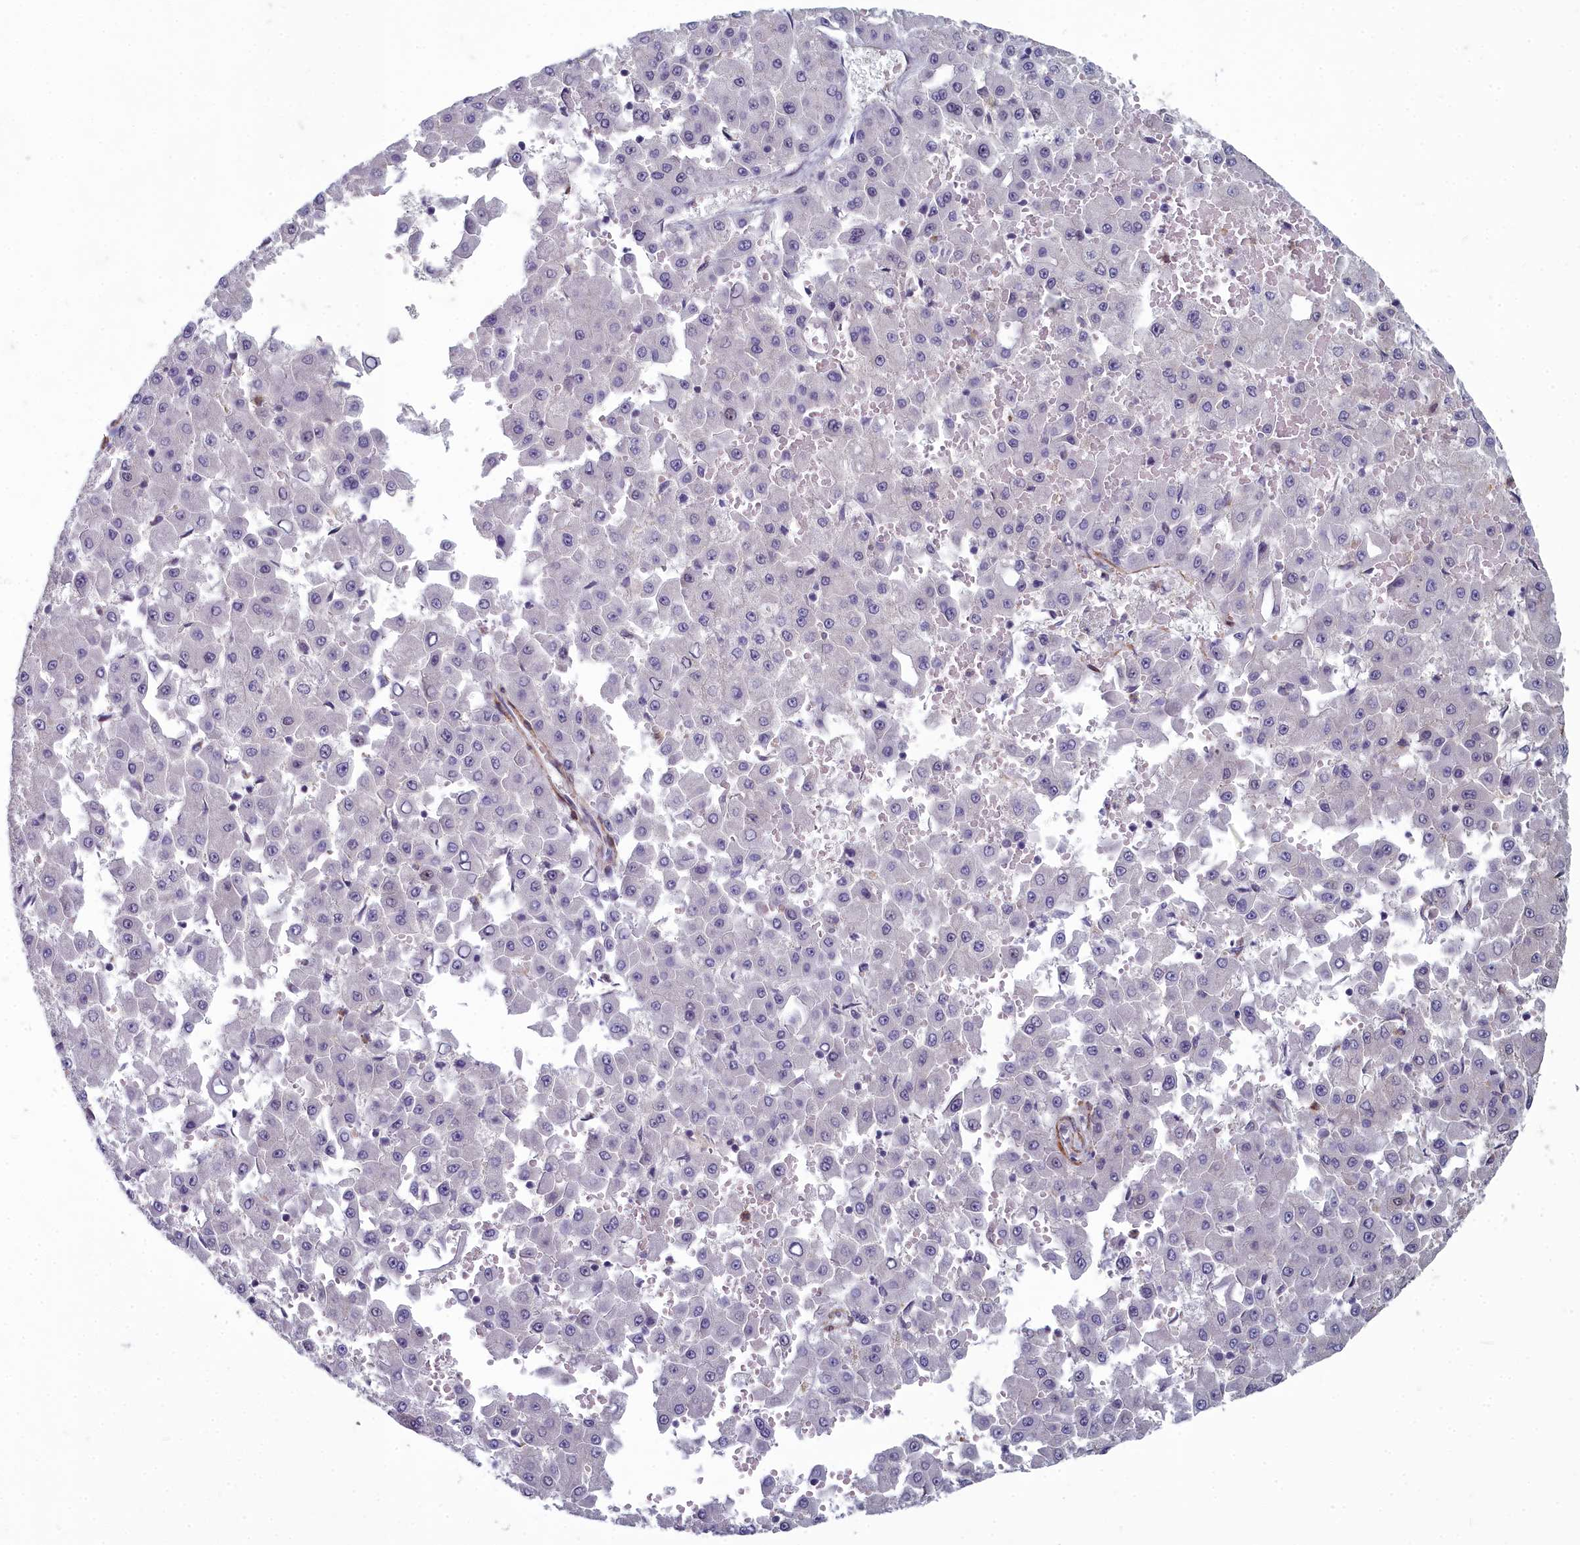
{"staining": {"intensity": "negative", "quantity": "none", "location": "none"}, "tissue": "liver cancer", "cell_type": "Tumor cells", "image_type": "cancer", "snomed": [{"axis": "morphology", "description": "Carcinoma, Hepatocellular, NOS"}, {"axis": "topography", "description": "Liver"}], "caption": "Tumor cells show no significant staining in hepatocellular carcinoma (liver).", "gene": "ZNF626", "patient": {"sex": "male", "age": 47}}